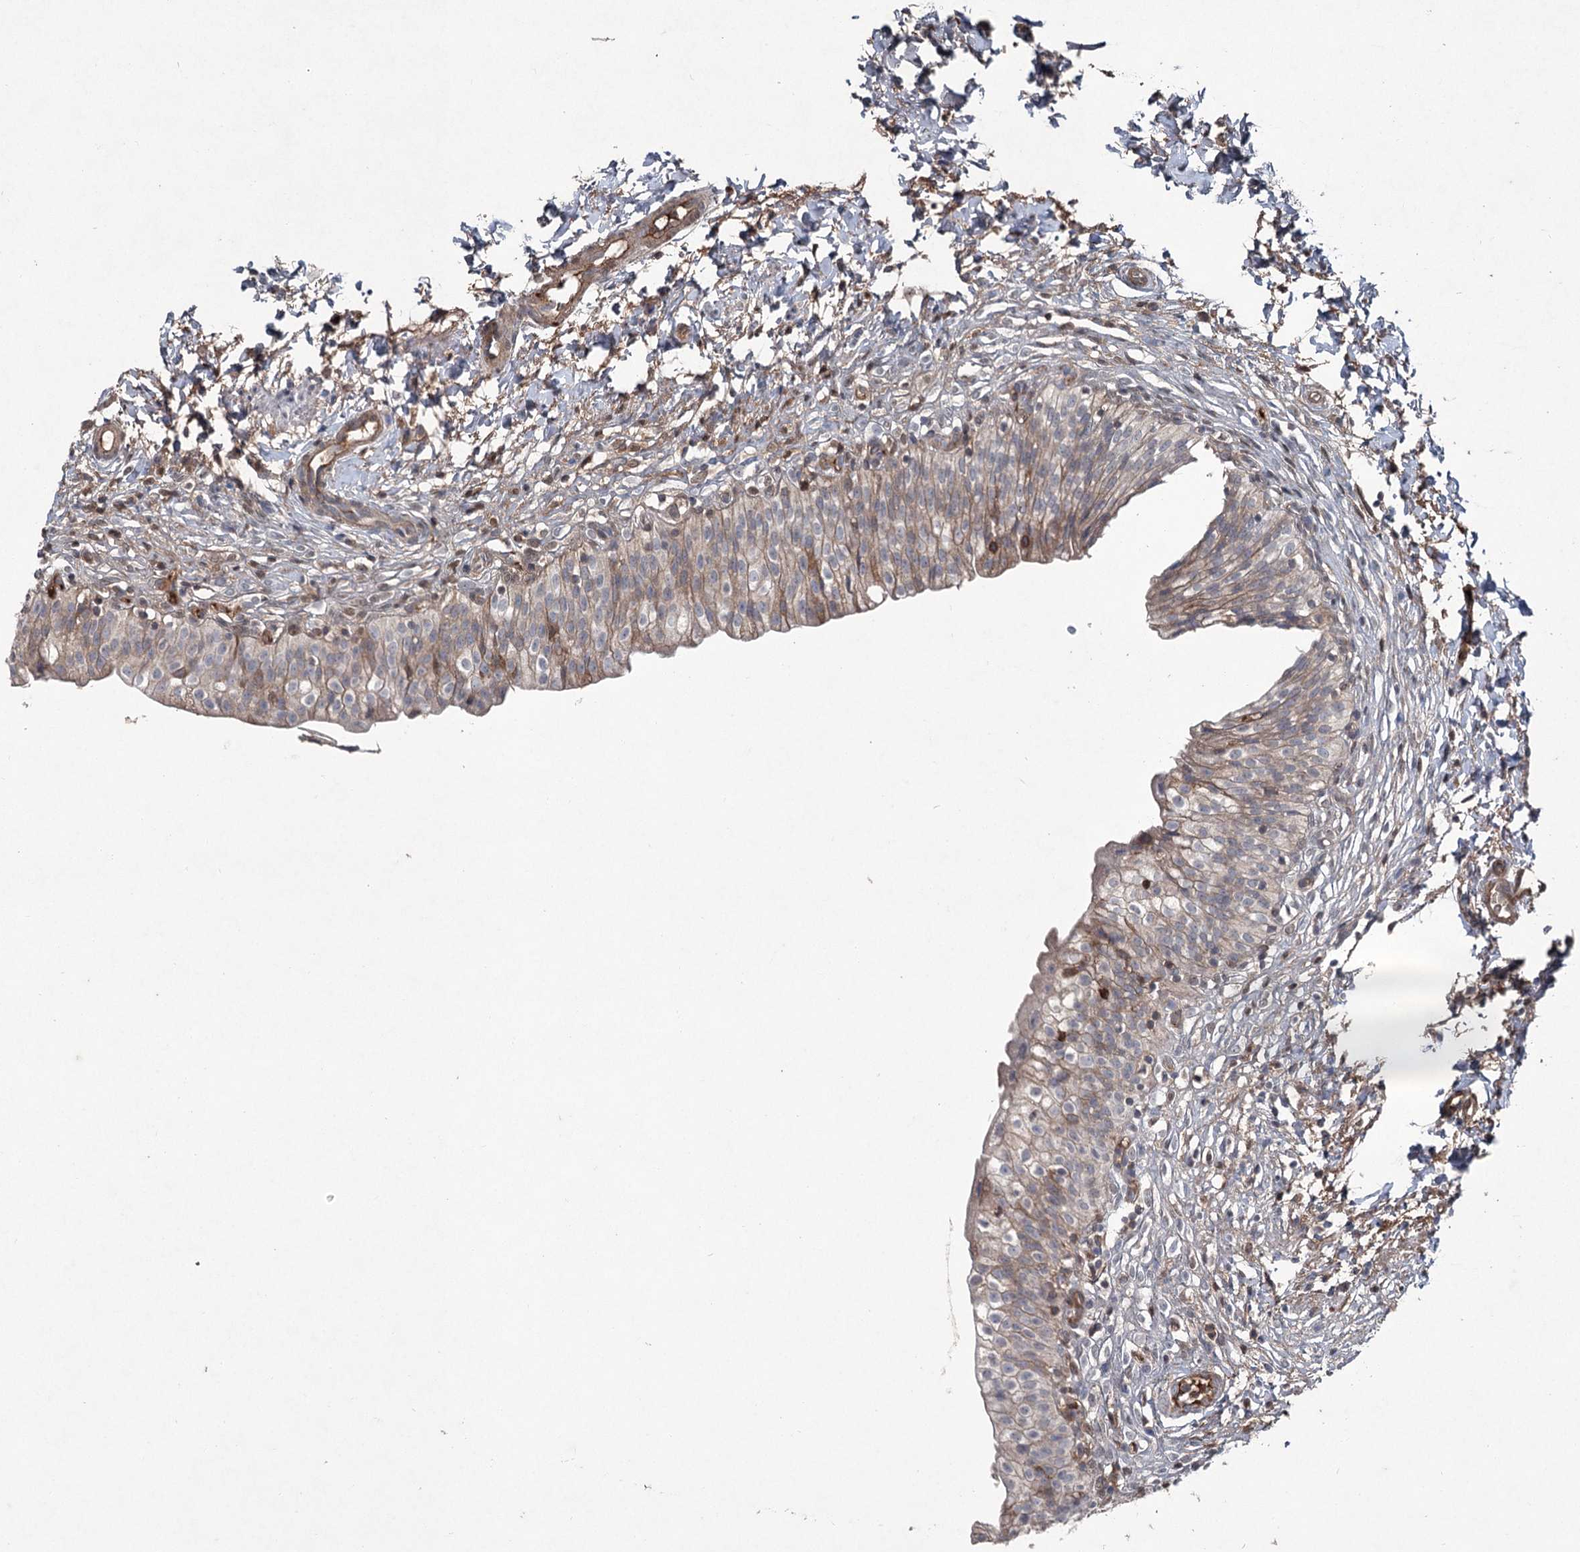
{"staining": {"intensity": "moderate", "quantity": "25%-75%", "location": "cytoplasmic/membranous"}, "tissue": "urinary bladder", "cell_type": "Urothelial cells", "image_type": "normal", "snomed": [{"axis": "morphology", "description": "Normal tissue, NOS"}, {"axis": "topography", "description": "Urinary bladder"}], "caption": "A histopathology image showing moderate cytoplasmic/membranous staining in approximately 25%-75% of urothelial cells in benign urinary bladder, as visualized by brown immunohistochemical staining.", "gene": "PGLYRP2", "patient": {"sex": "male", "age": 55}}